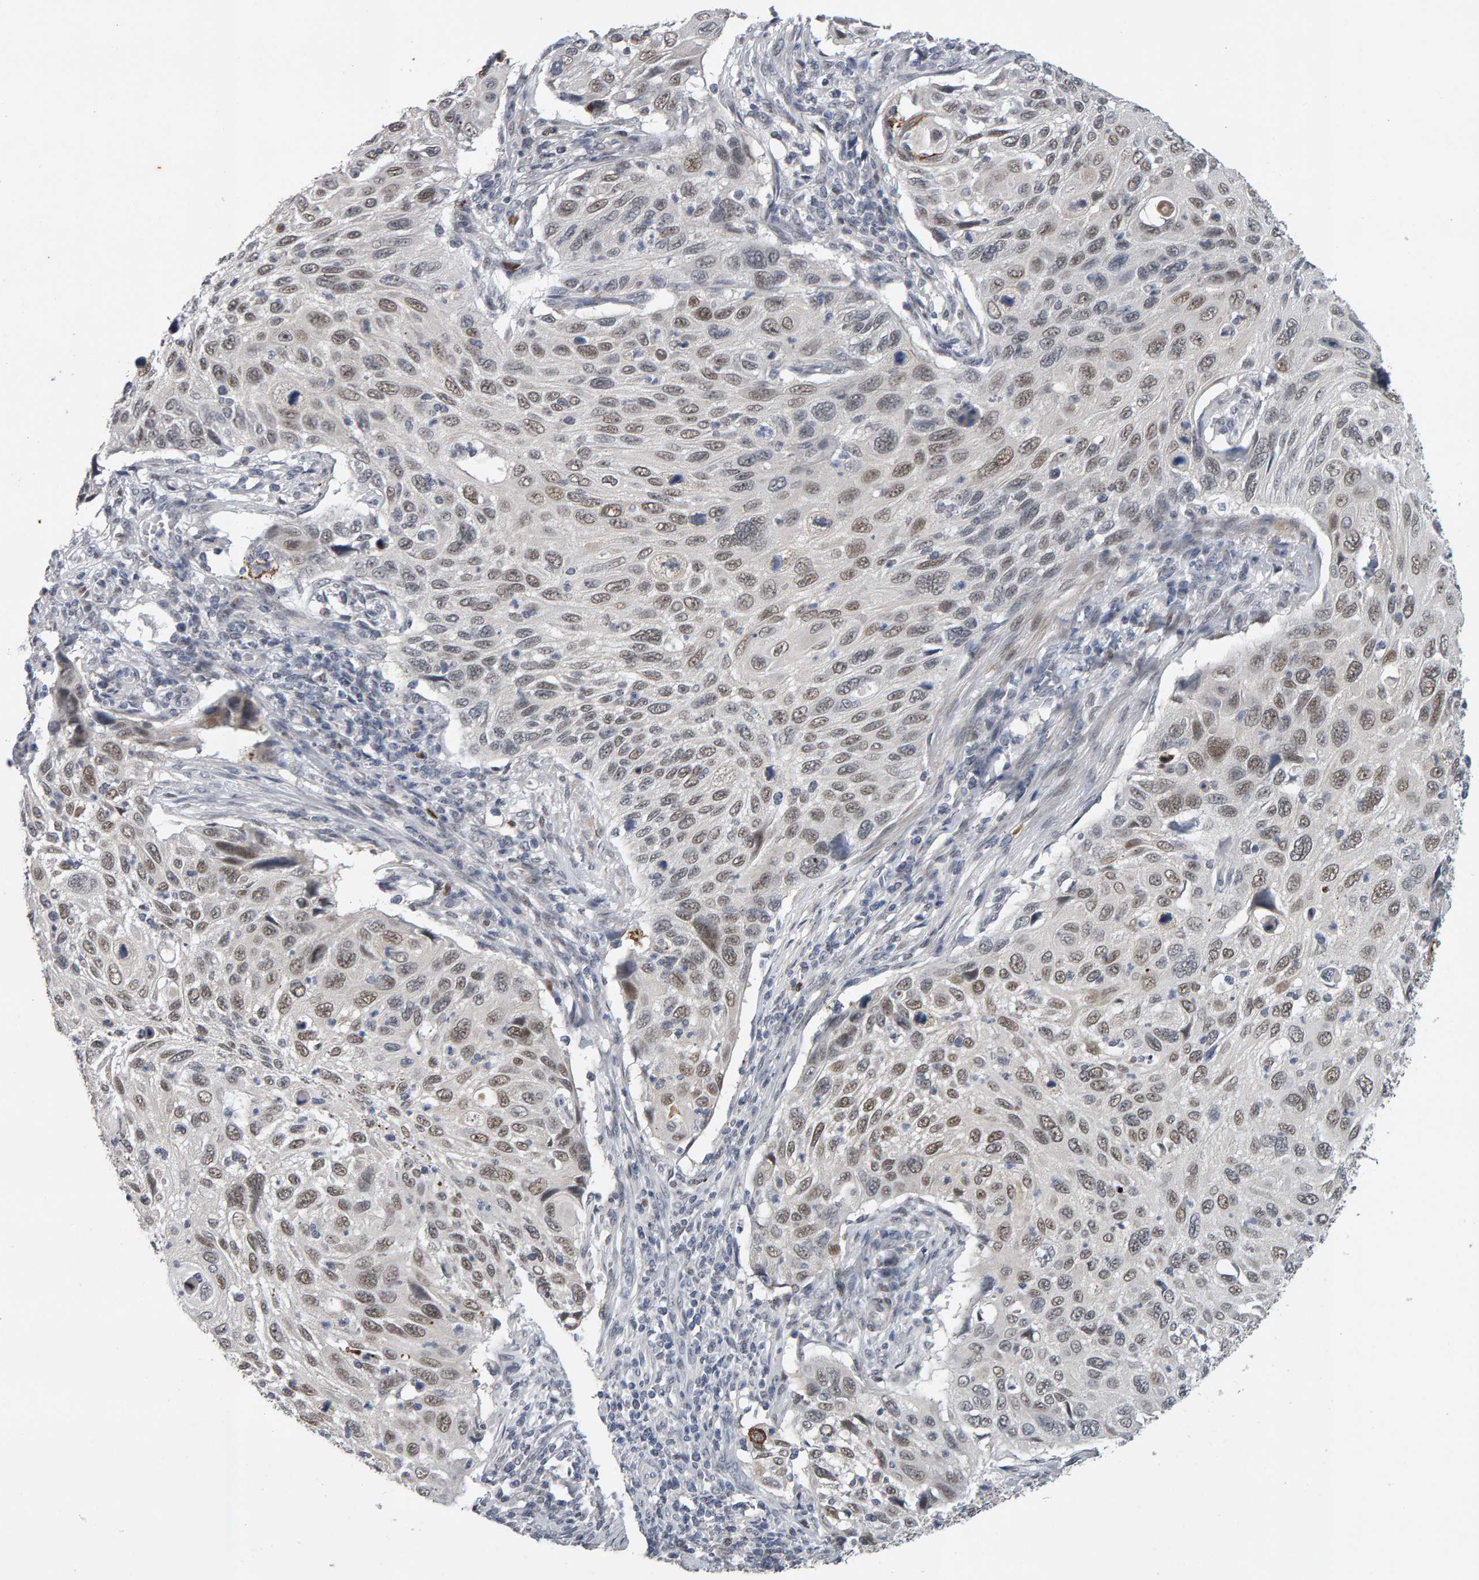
{"staining": {"intensity": "weak", "quantity": ">75%", "location": "nuclear"}, "tissue": "cervical cancer", "cell_type": "Tumor cells", "image_type": "cancer", "snomed": [{"axis": "morphology", "description": "Squamous cell carcinoma, NOS"}, {"axis": "topography", "description": "Cervix"}], "caption": "A brown stain shows weak nuclear positivity of a protein in human cervical cancer tumor cells.", "gene": "IPO8", "patient": {"sex": "female", "age": 70}}